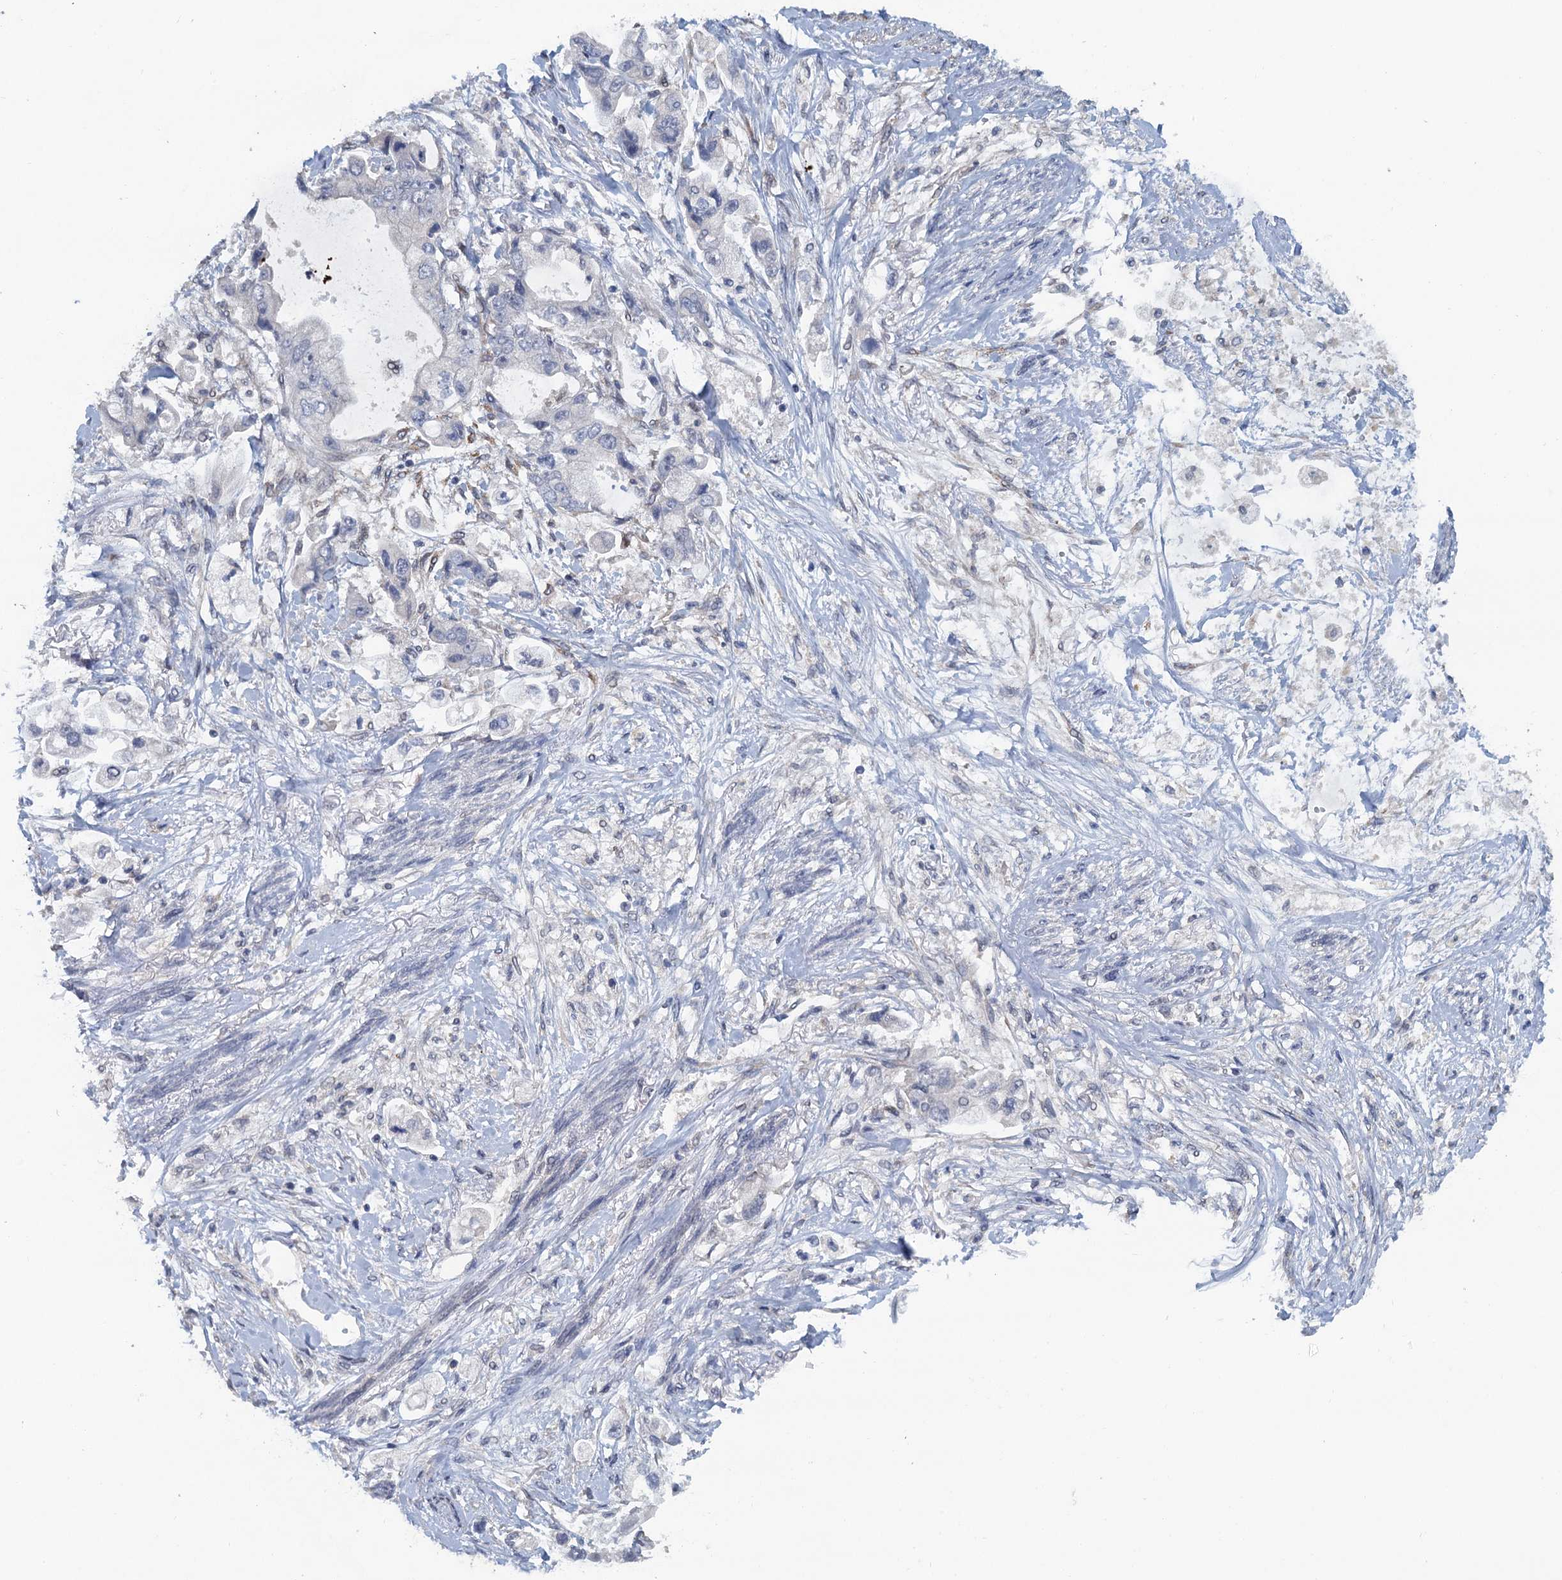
{"staining": {"intensity": "negative", "quantity": "none", "location": "none"}, "tissue": "stomach cancer", "cell_type": "Tumor cells", "image_type": "cancer", "snomed": [{"axis": "morphology", "description": "Adenocarcinoma, NOS"}, {"axis": "topography", "description": "Stomach"}], "caption": "Image shows no significant protein staining in tumor cells of adenocarcinoma (stomach).", "gene": "MYO16", "patient": {"sex": "male", "age": 62}}